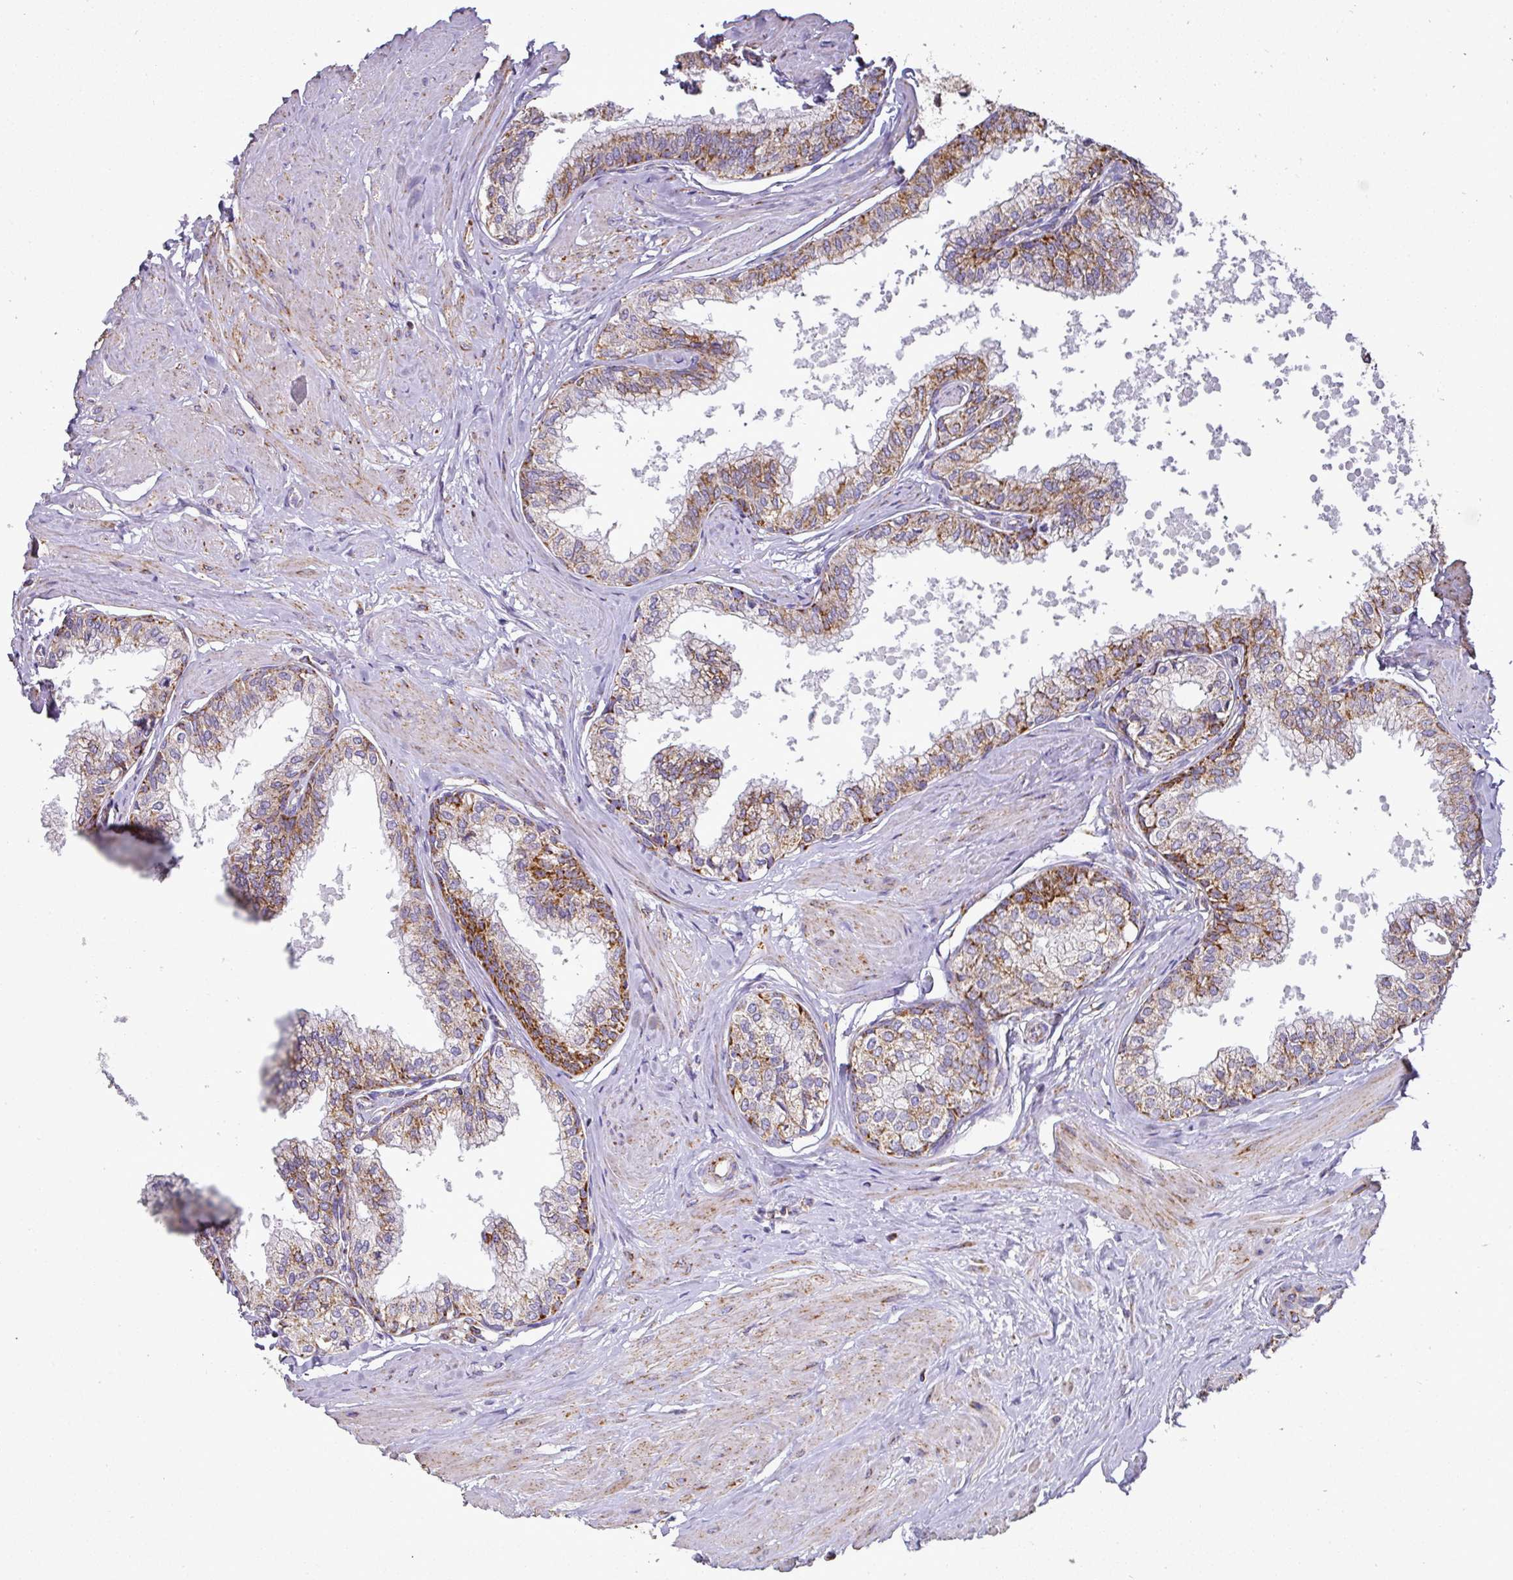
{"staining": {"intensity": "strong", "quantity": "25%-75%", "location": "cytoplasmic/membranous"}, "tissue": "seminal vesicle", "cell_type": "Glandular cells", "image_type": "normal", "snomed": [{"axis": "morphology", "description": "Normal tissue, NOS"}, {"axis": "topography", "description": "Prostate"}, {"axis": "topography", "description": "Seminal veicle"}], "caption": "Brown immunohistochemical staining in benign human seminal vesicle displays strong cytoplasmic/membranous expression in approximately 25%-75% of glandular cells.", "gene": "UQCRFS1", "patient": {"sex": "male", "age": 60}}